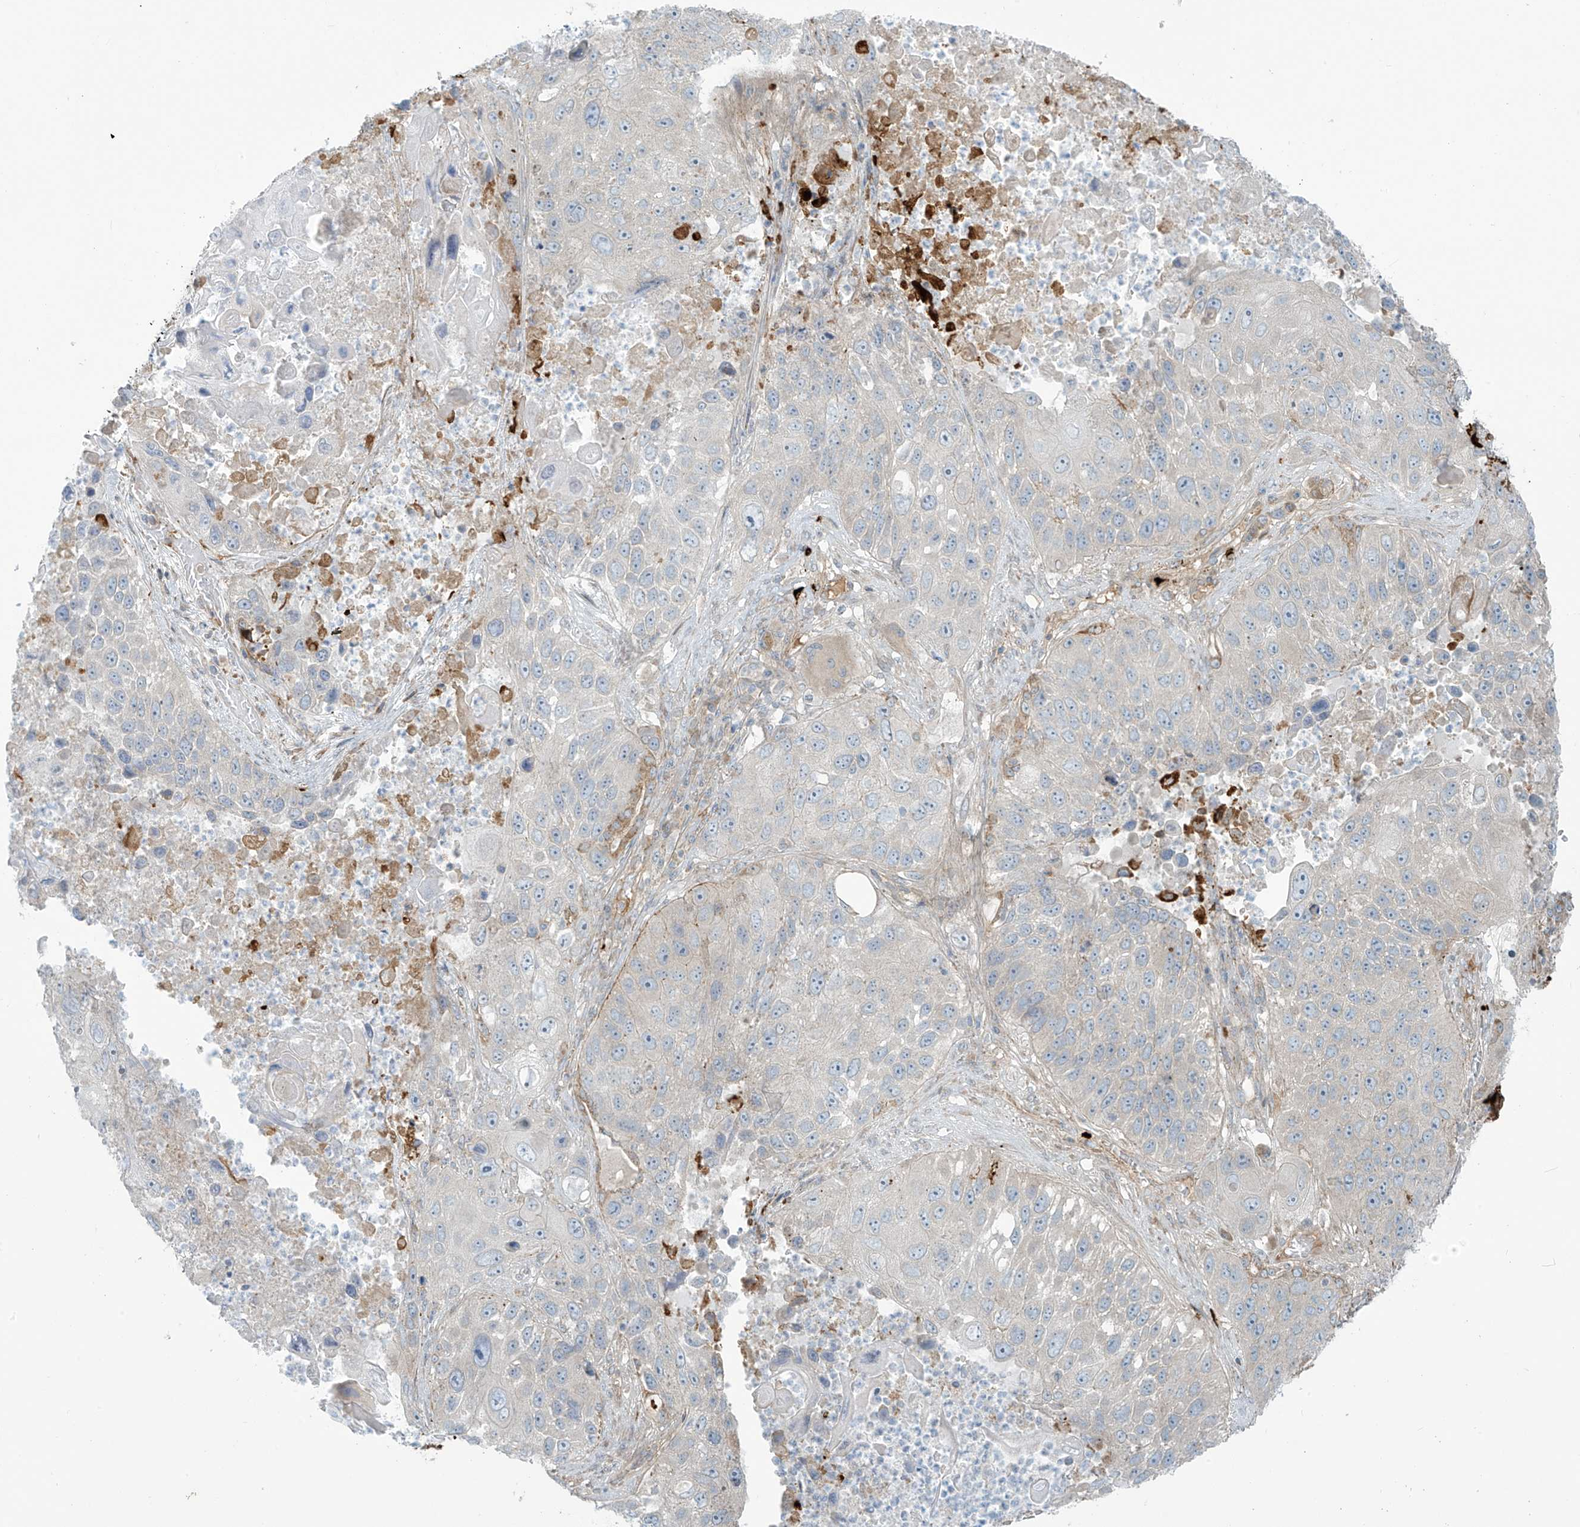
{"staining": {"intensity": "negative", "quantity": "none", "location": "none"}, "tissue": "lung cancer", "cell_type": "Tumor cells", "image_type": "cancer", "snomed": [{"axis": "morphology", "description": "Squamous cell carcinoma, NOS"}, {"axis": "topography", "description": "Lung"}], "caption": "The image displays no significant positivity in tumor cells of lung cancer.", "gene": "LZTS3", "patient": {"sex": "male", "age": 61}}